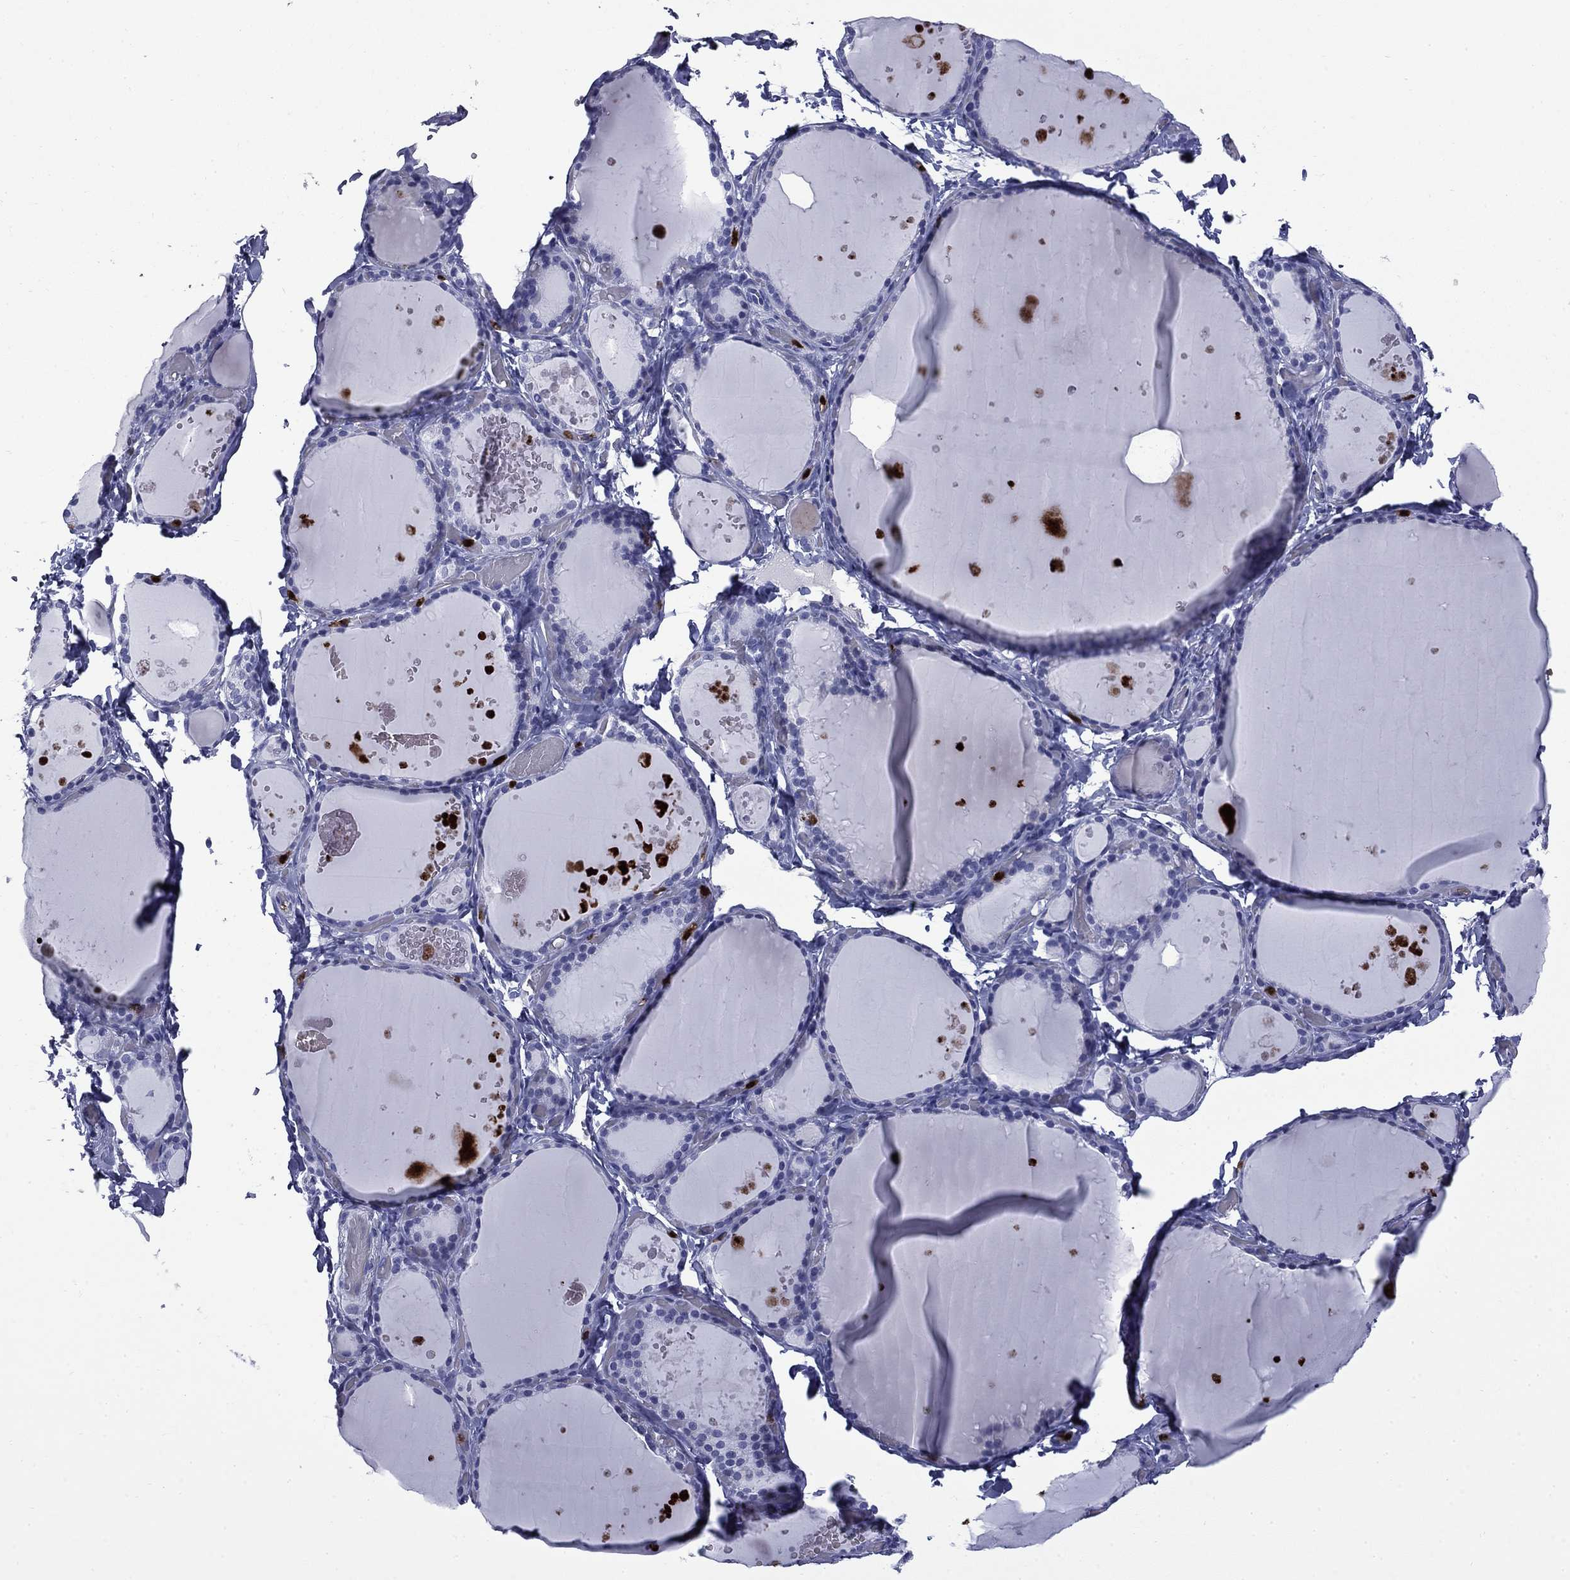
{"staining": {"intensity": "negative", "quantity": "none", "location": "none"}, "tissue": "thyroid gland", "cell_type": "Glandular cells", "image_type": "normal", "snomed": [{"axis": "morphology", "description": "Normal tissue, NOS"}, {"axis": "topography", "description": "Thyroid gland"}], "caption": "There is no significant expression in glandular cells of thyroid gland. (DAB IHC with hematoxylin counter stain).", "gene": "TRIM29", "patient": {"sex": "female", "age": 56}}